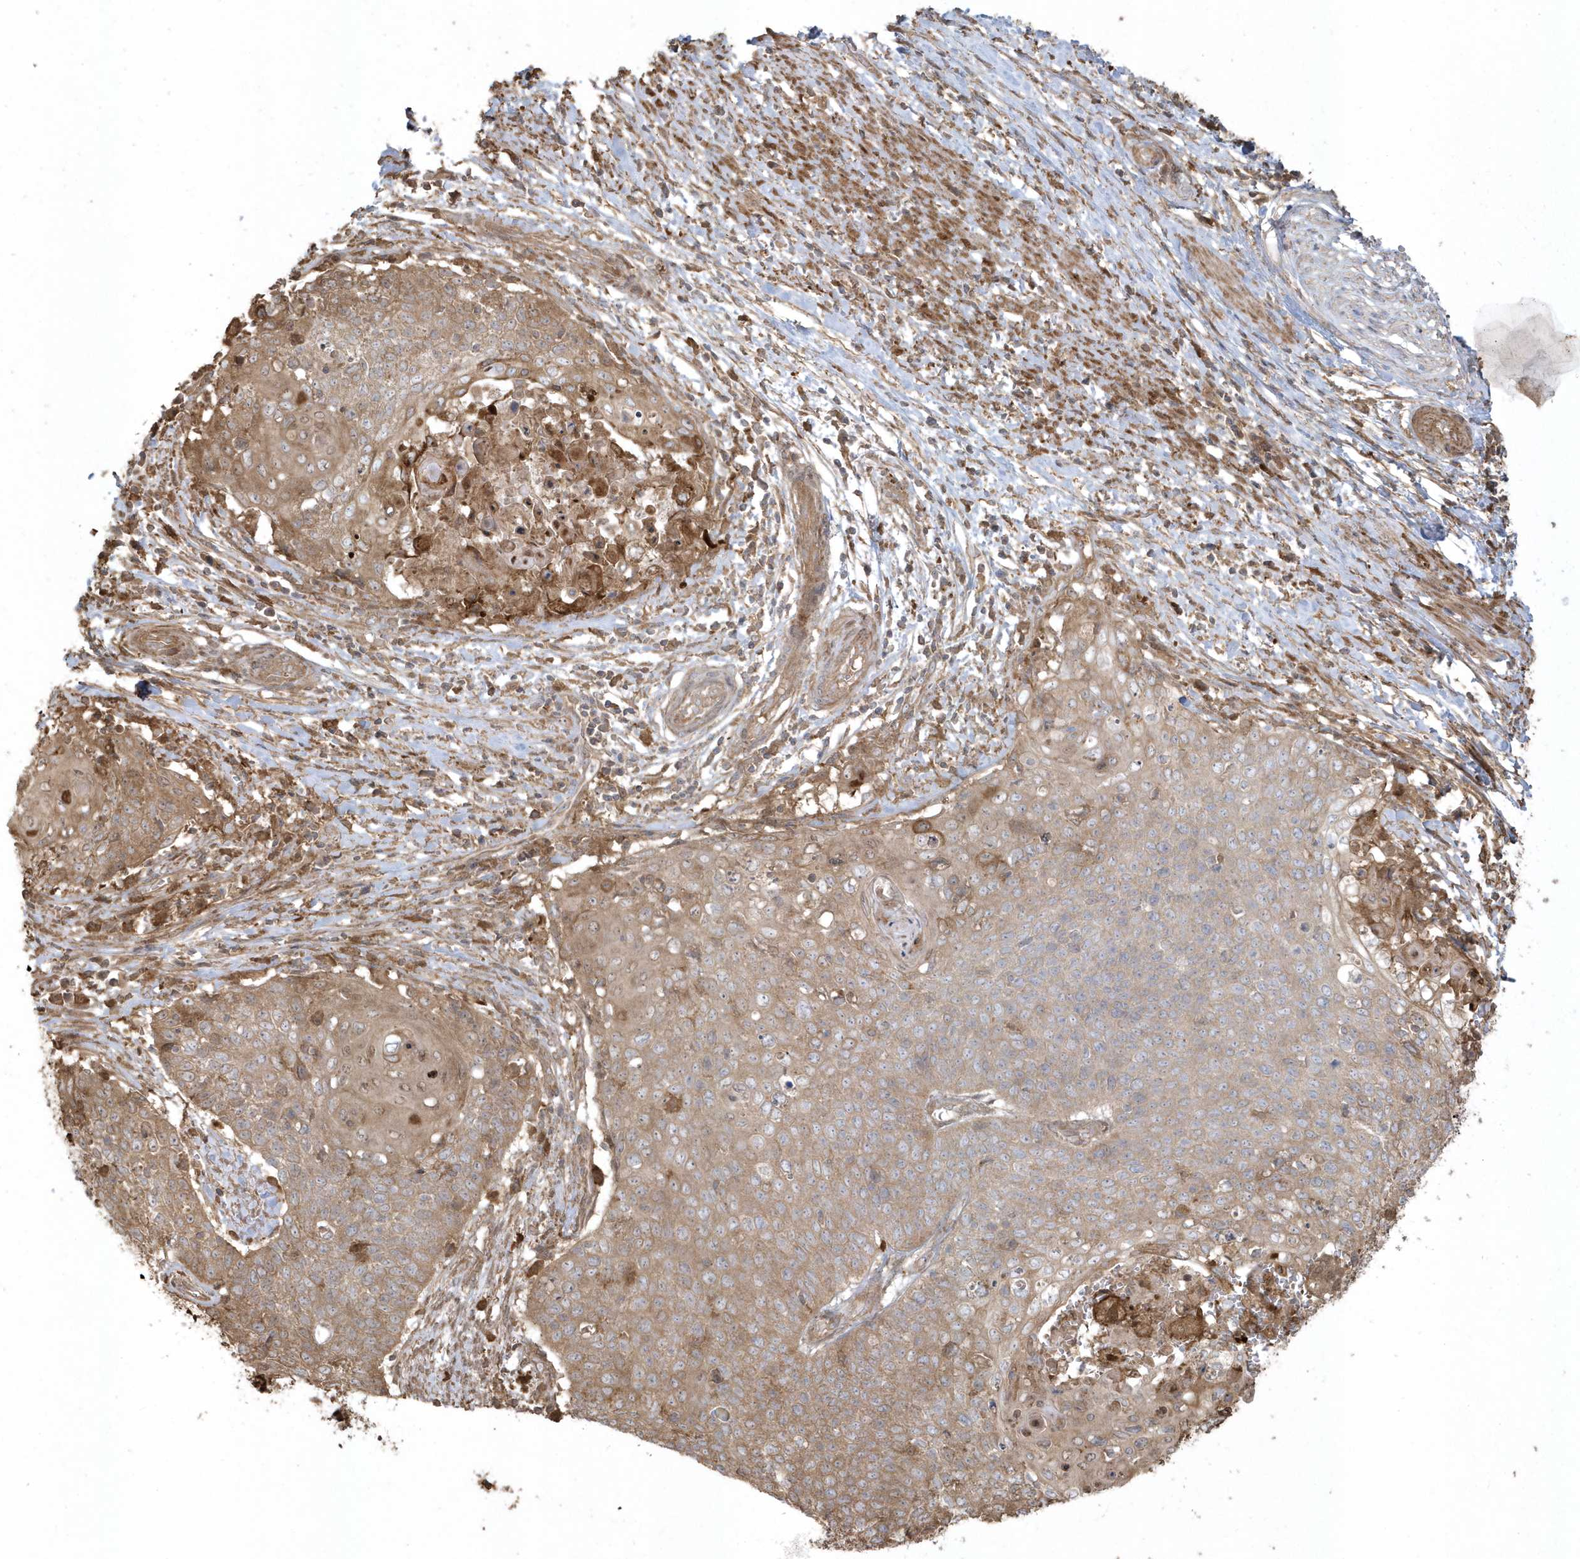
{"staining": {"intensity": "moderate", "quantity": ">75%", "location": "cytoplasmic/membranous"}, "tissue": "cervical cancer", "cell_type": "Tumor cells", "image_type": "cancer", "snomed": [{"axis": "morphology", "description": "Squamous cell carcinoma, NOS"}, {"axis": "topography", "description": "Cervix"}], "caption": "Immunohistochemical staining of cervical cancer (squamous cell carcinoma) exhibits medium levels of moderate cytoplasmic/membranous protein positivity in approximately >75% of tumor cells. (IHC, brightfield microscopy, high magnification).", "gene": "HNMT", "patient": {"sex": "female", "age": 39}}